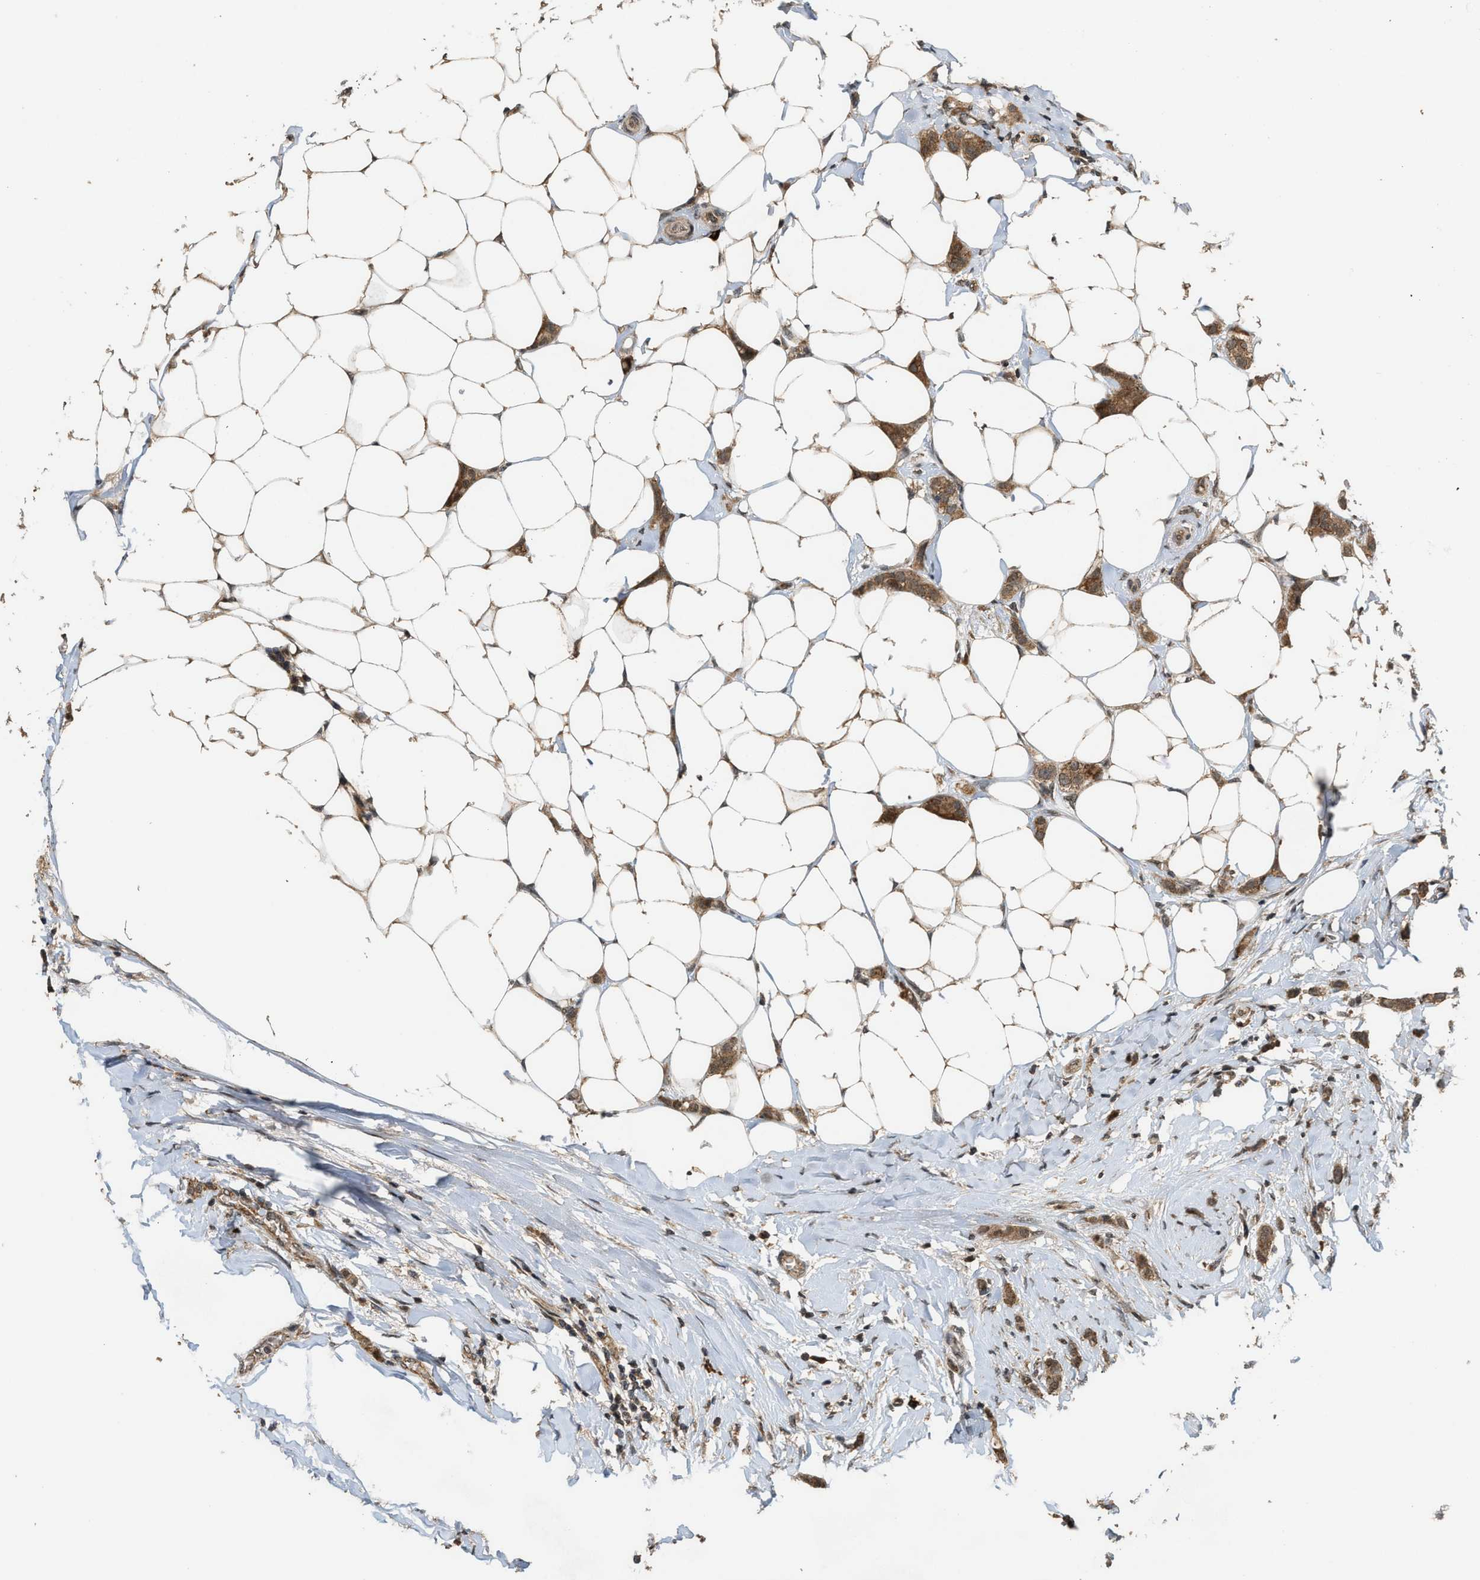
{"staining": {"intensity": "moderate", "quantity": ">75%", "location": "cytoplasmic/membranous"}, "tissue": "breast cancer", "cell_type": "Tumor cells", "image_type": "cancer", "snomed": [{"axis": "morphology", "description": "Lobular carcinoma"}, {"axis": "topography", "description": "Breast"}], "caption": "Moderate cytoplasmic/membranous protein expression is appreciated in about >75% of tumor cells in breast lobular carcinoma. Nuclei are stained in blue.", "gene": "ELP2", "patient": {"sex": "female", "age": 55}}